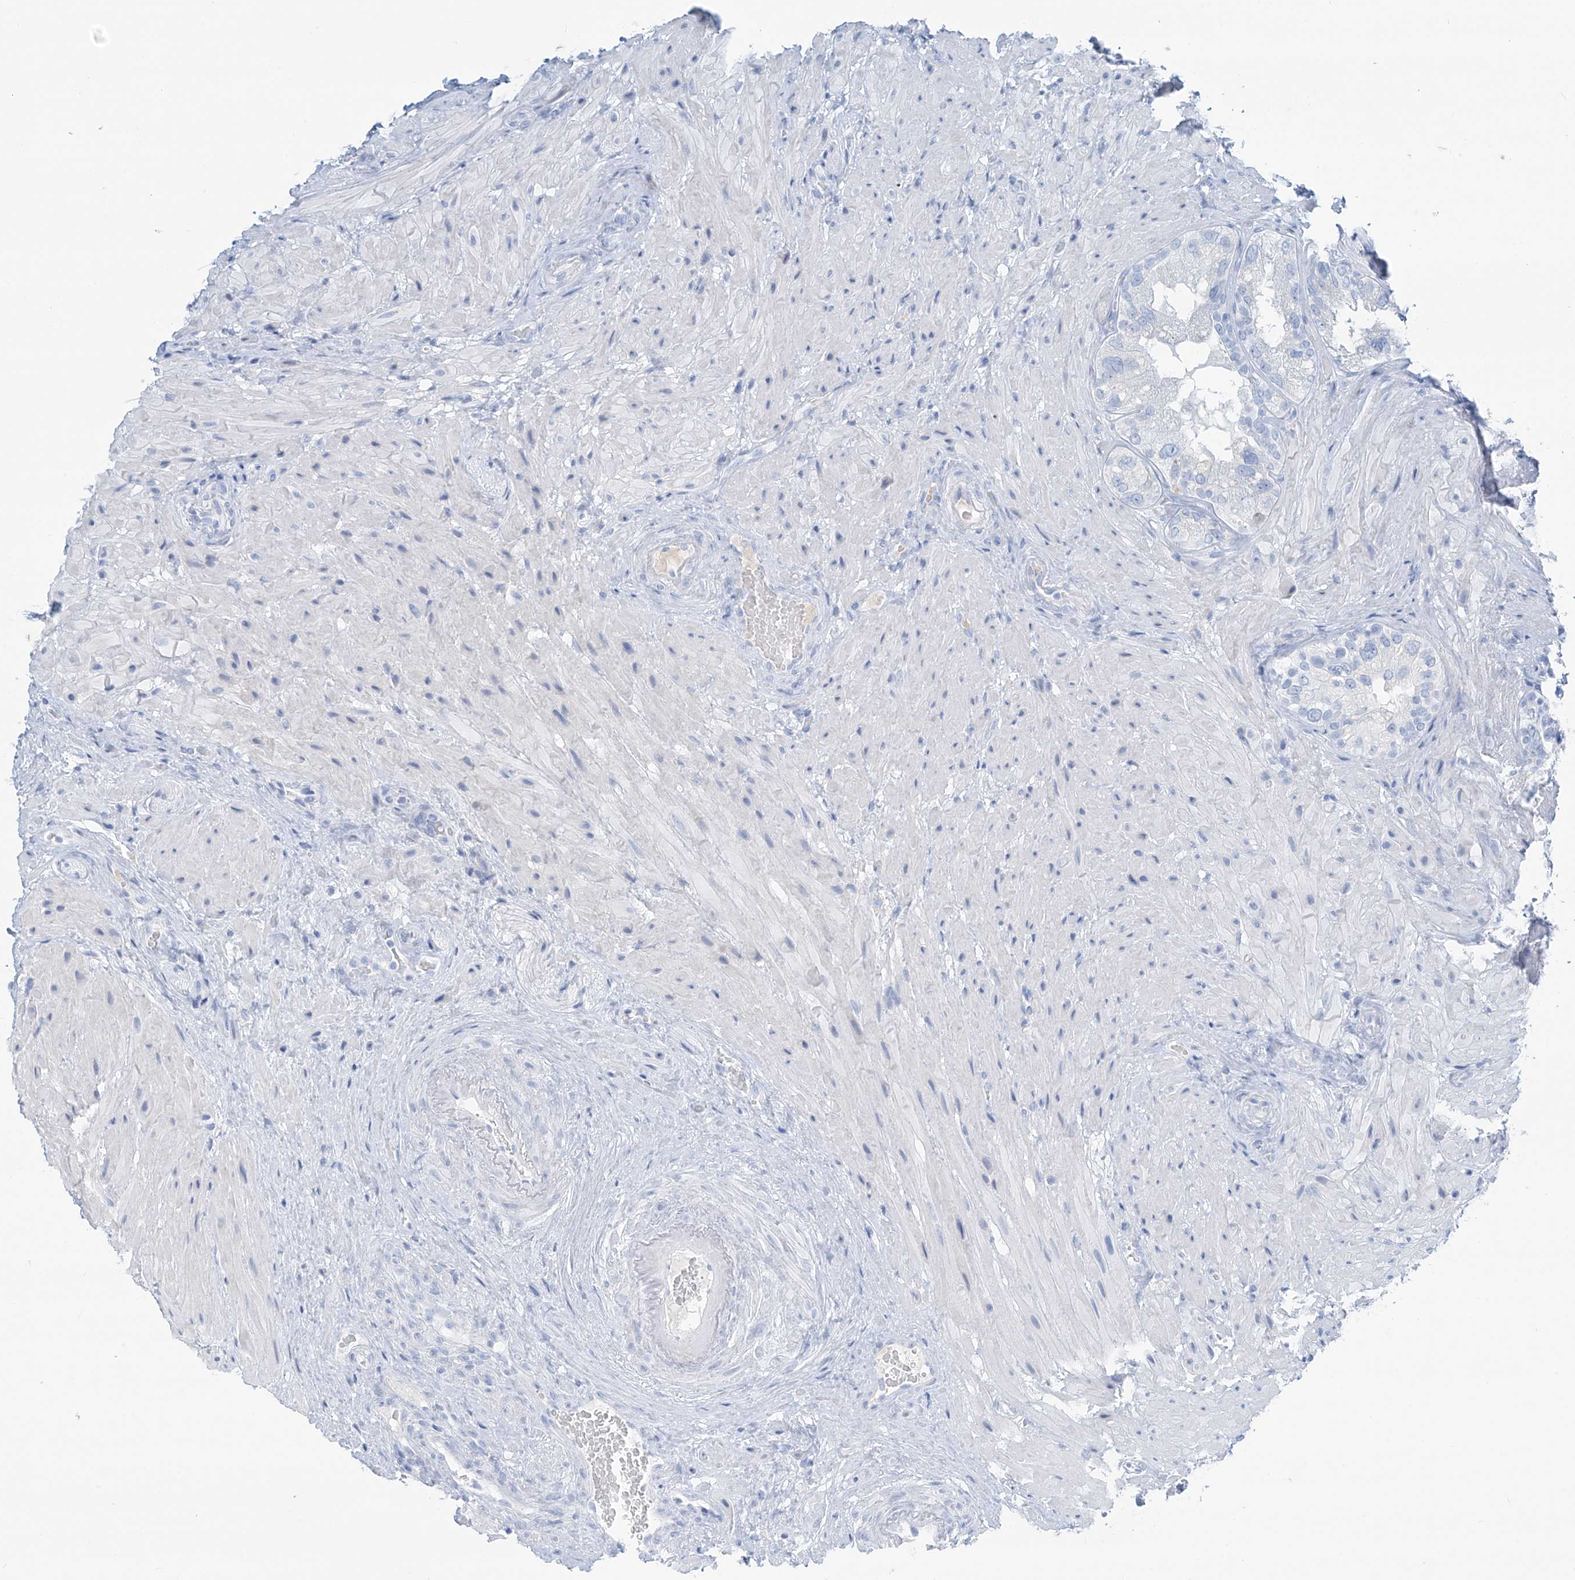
{"staining": {"intensity": "negative", "quantity": "none", "location": "none"}, "tissue": "seminal vesicle", "cell_type": "Glandular cells", "image_type": "normal", "snomed": [{"axis": "morphology", "description": "Normal tissue, NOS"}, {"axis": "topography", "description": "Seminal veicle"}, {"axis": "topography", "description": "Peripheral nerve tissue"}], "caption": "IHC of normal seminal vesicle displays no positivity in glandular cells.", "gene": "SGO2", "patient": {"sex": "male", "age": 63}}